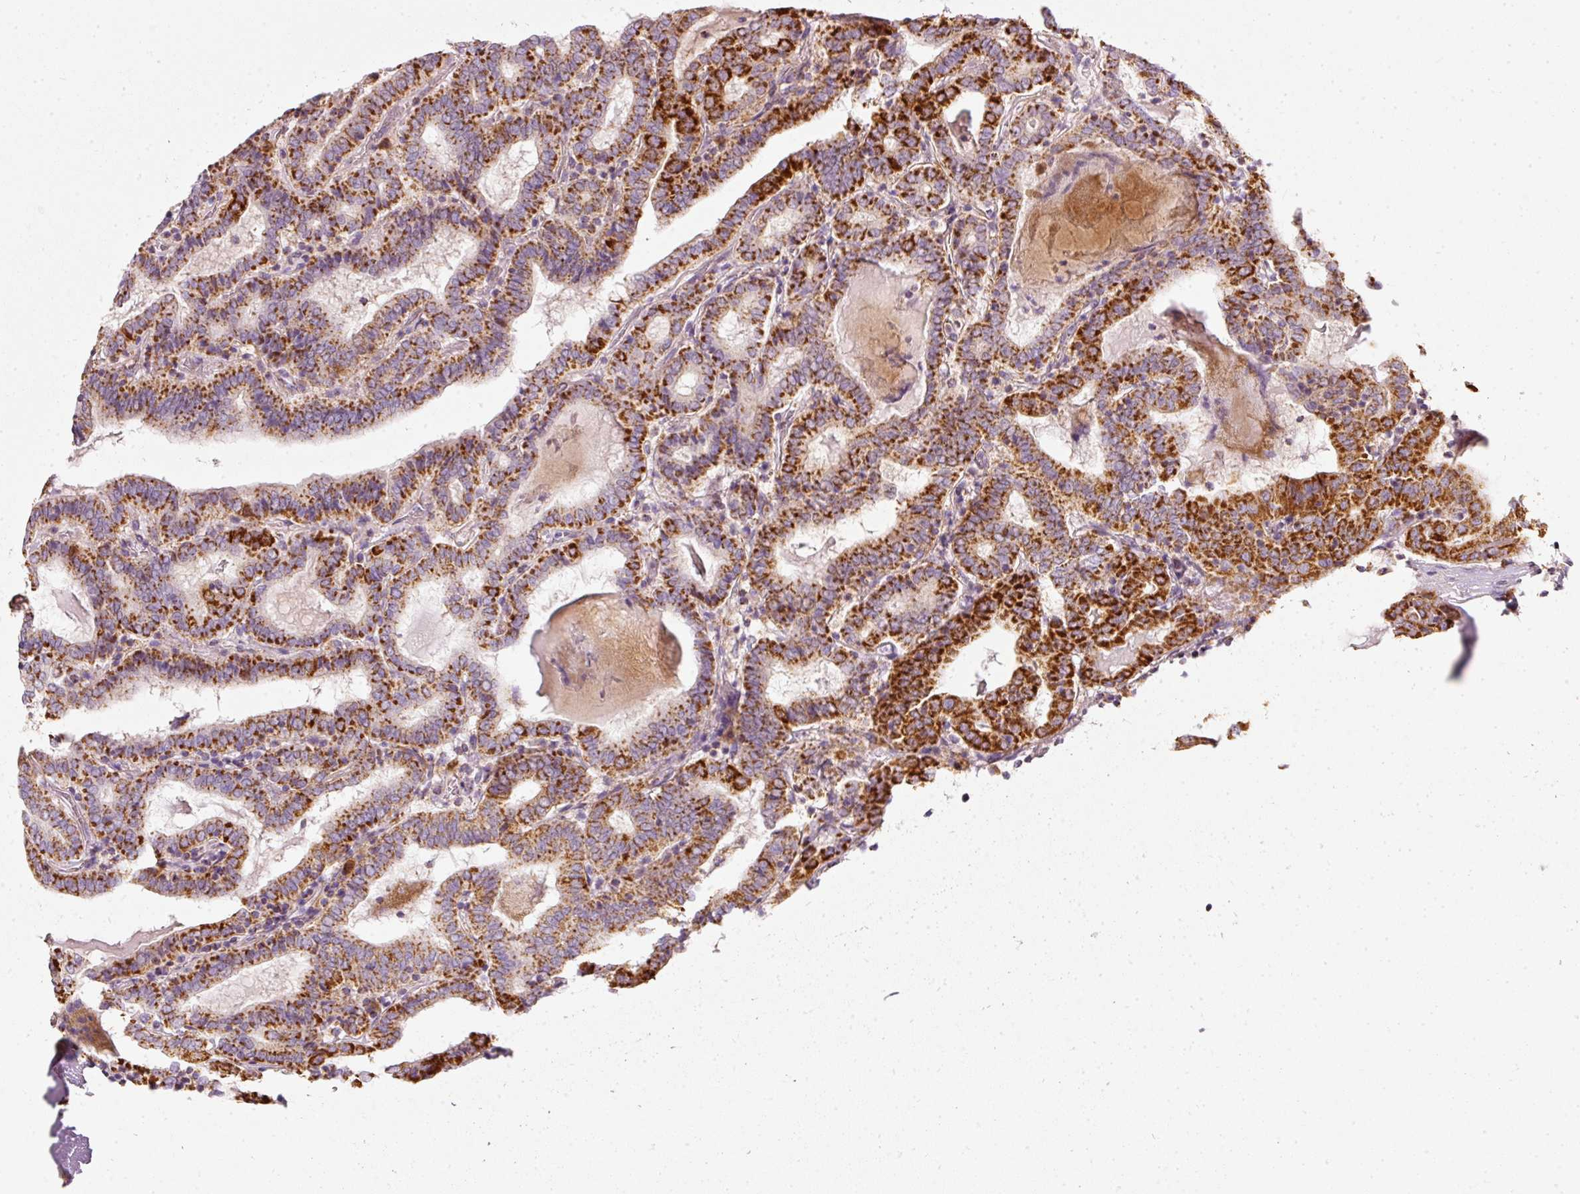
{"staining": {"intensity": "strong", "quantity": "25%-75%", "location": "cytoplasmic/membranous,nuclear"}, "tissue": "thyroid cancer", "cell_type": "Tumor cells", "image_type": "cancer", "snomed": [{"axis": "morphology", "description": "Papillary adenocarcinoma, NOS"}, {"axis": "topography", "description": "Thyroid gland"}], "caption": "A histopathology image of thyroid papillary adenocarcinoma stained for a protein reveals strong cytoplasmic/membranous and nuclear brown staining in tumor cells.", "gene": "DUT", "patient": {"sex": "female", "age": 72}}